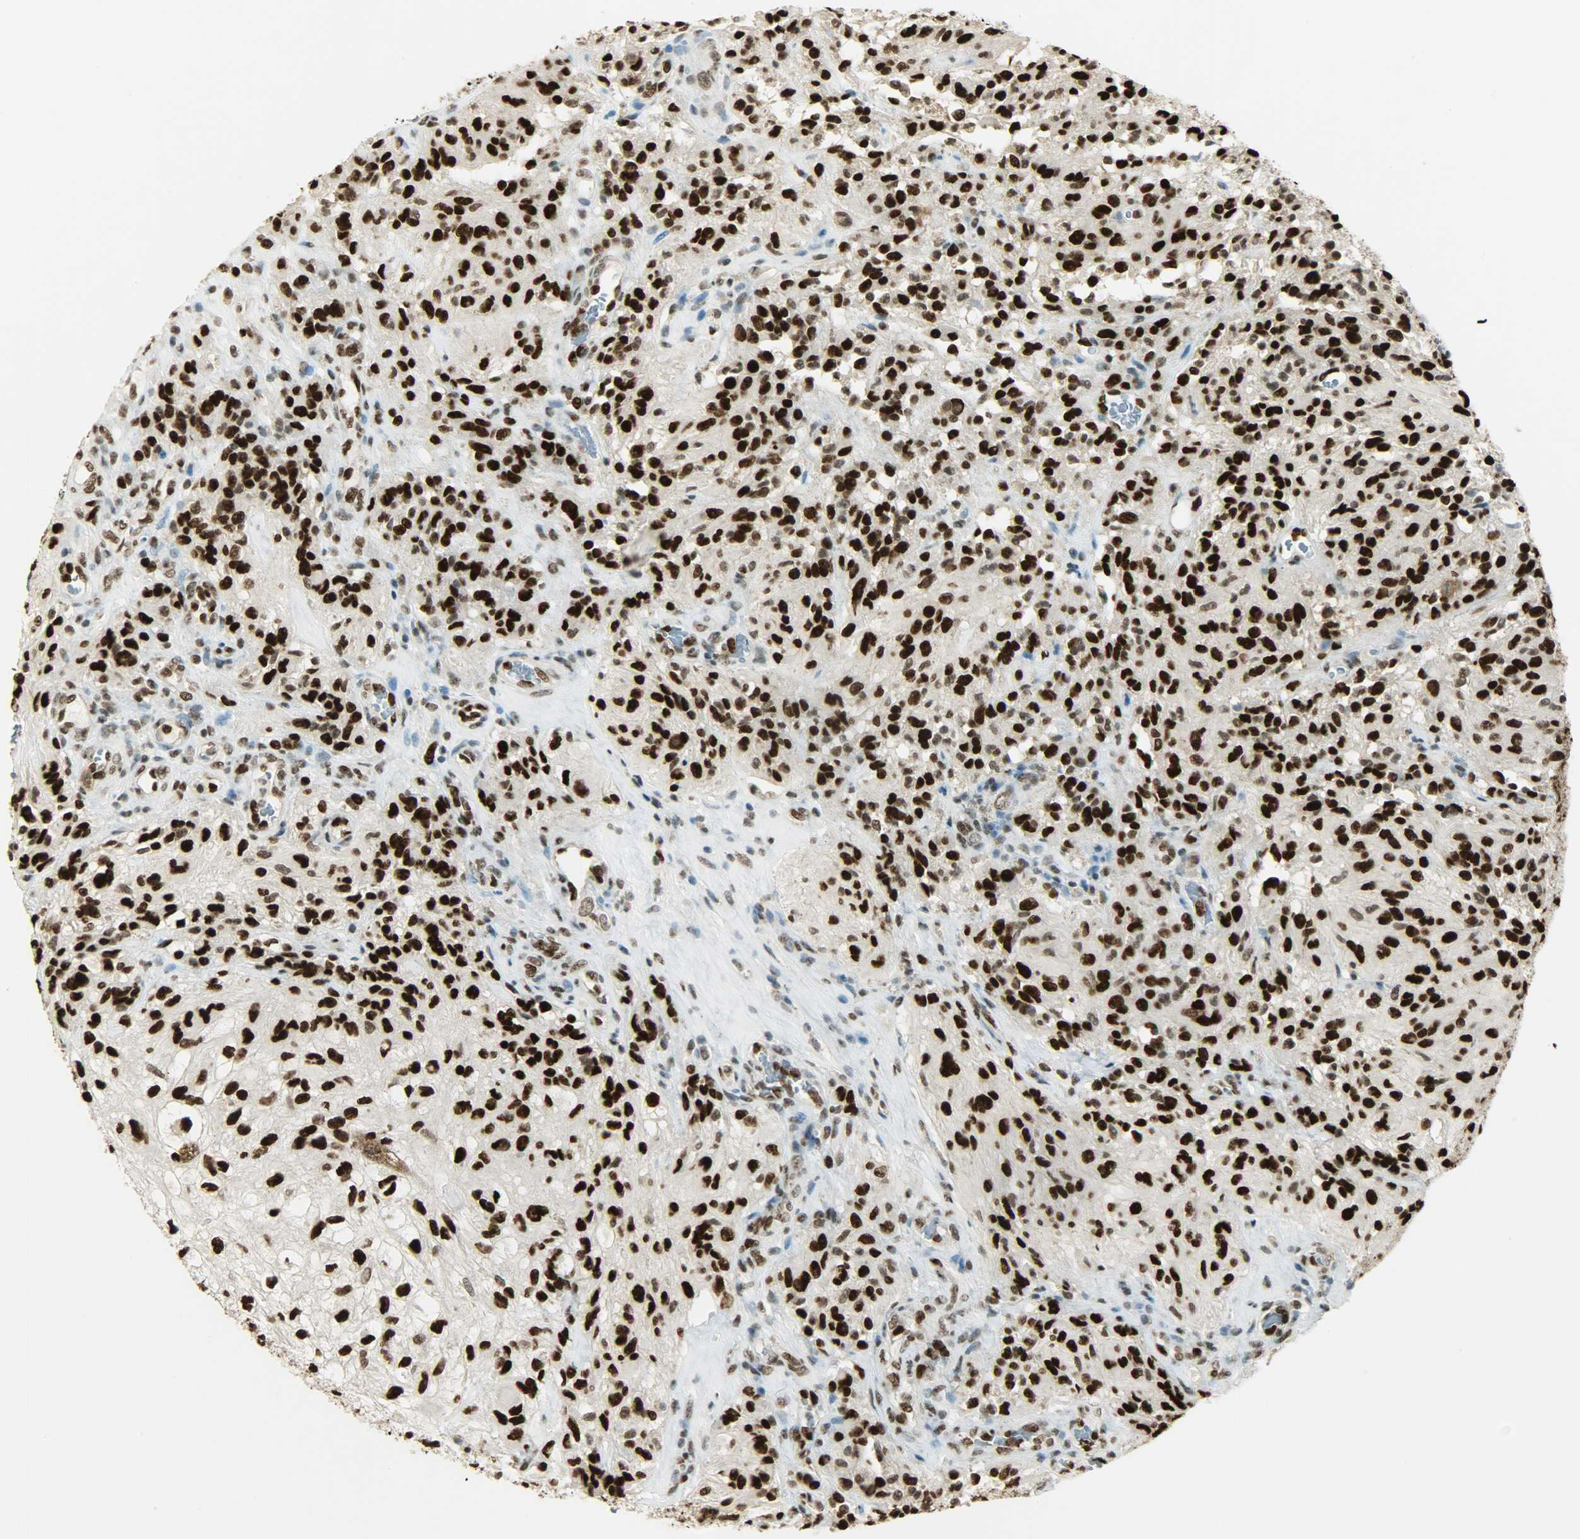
{"staining": {"intensity": "strong", "quantity": ">75%", "location": "nuclear"}, "tissue": "glioma", "cell_type": "Tumor cells", "image_type": "cancer", "snomed": [{"axis": "morphology", "description": "Normal tissue, NOS"}, {"axis": "morphology", "description": "Glioma, malignant, High grade"}, {"axis": "topography", "description": "Cerebral cortex"}], "caption": "Tumor cells display high levels of strong nuclear positivity in about >75% of cells in human glioma.", "gene": "MYEF2", "patient": {"sex": "male", "age": 56}}